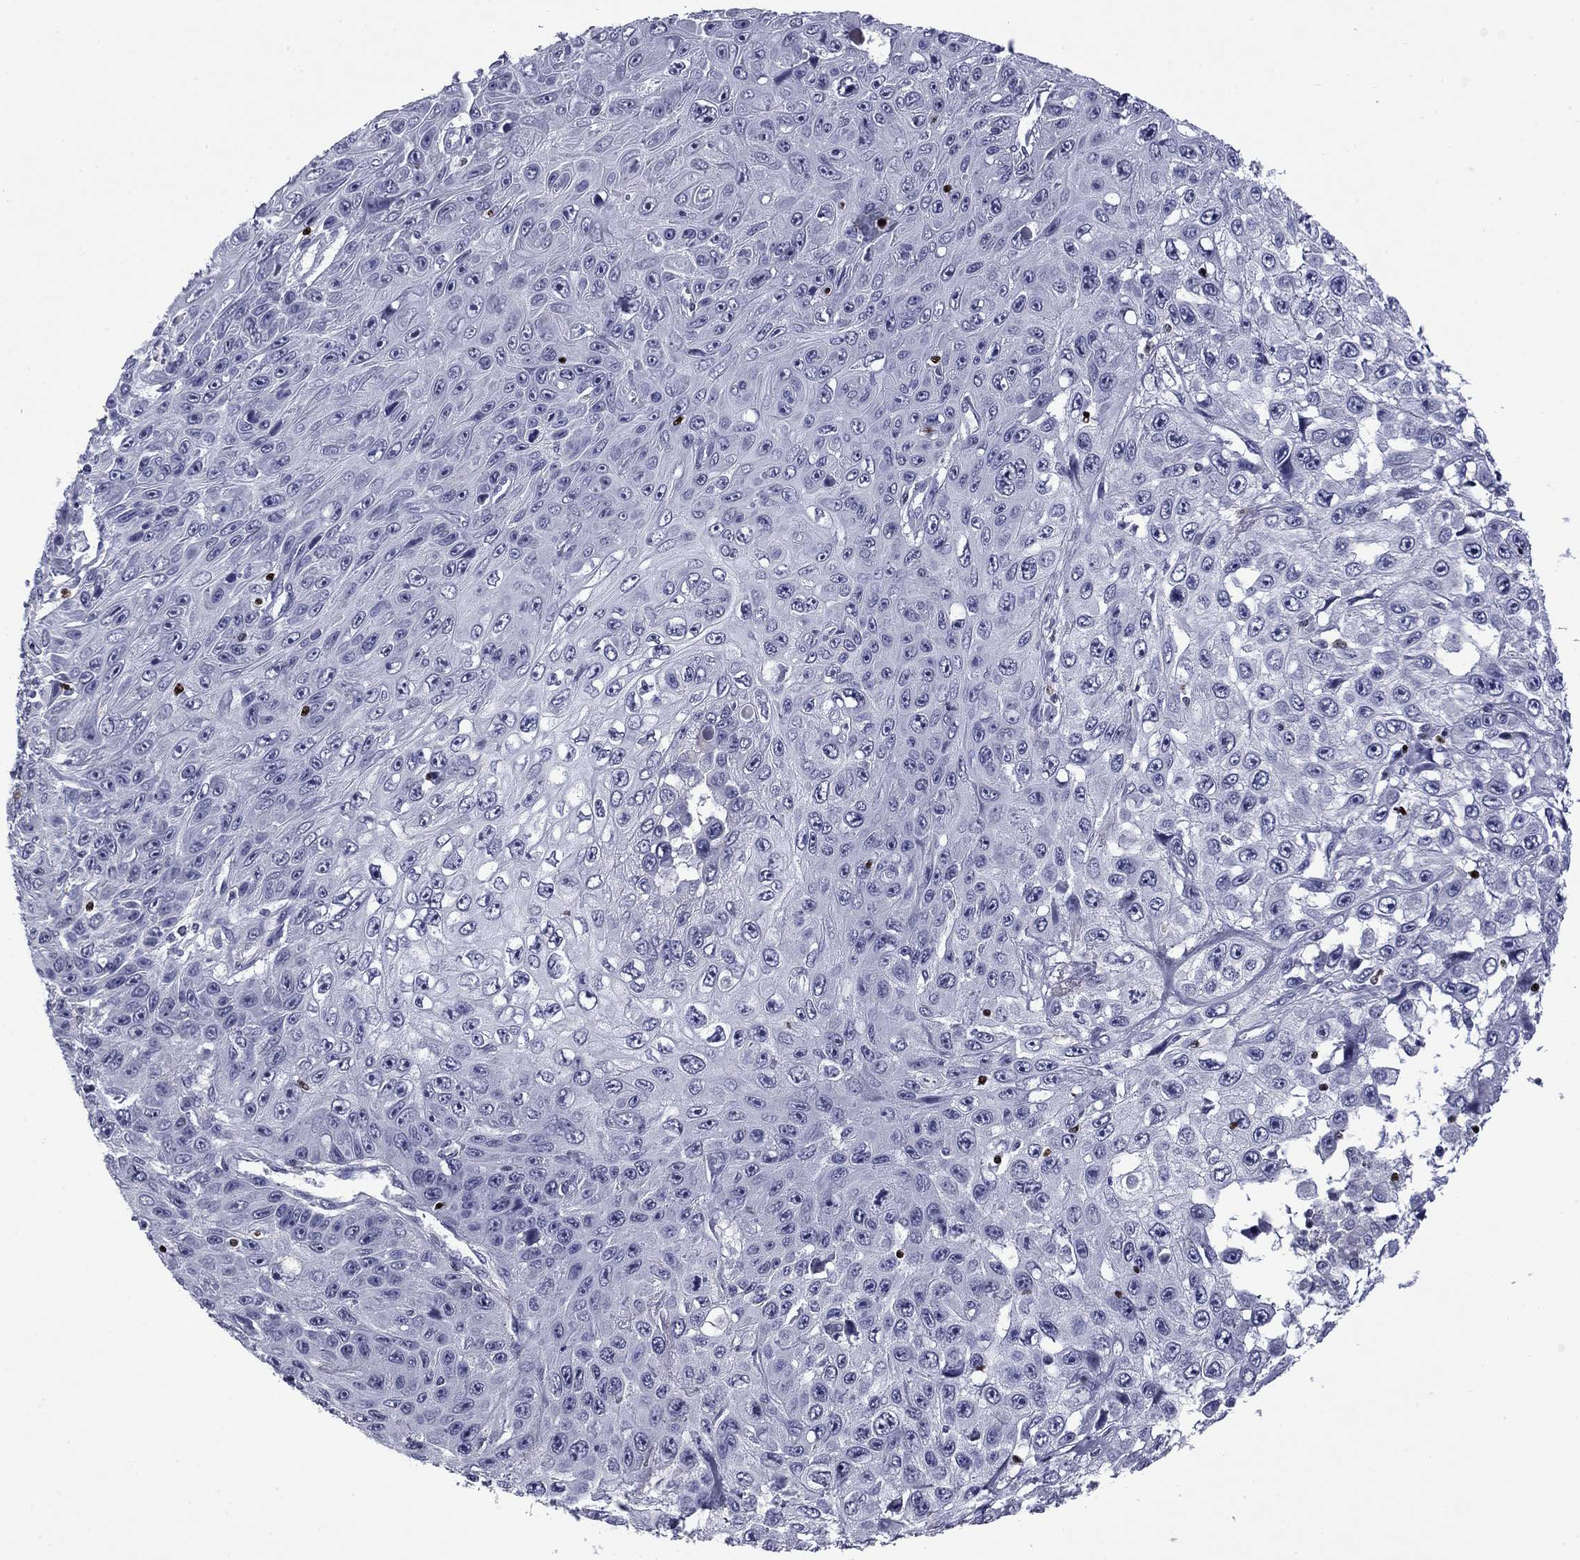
{"staining": {"intensity": "negative", "quantity": "none", "location": "none"}, "tissue": "skin cancer", "cell_type": "Tumor cells", "image_type": "cancer", "snomed": [{"axis": "morphology", "description": "Squamous cell carcinoma, NOS"}, {"axis": "topography", "description": "Skin"}], "caption": "Immunohistochemistry (IHC) histopathology image of neoplastic tissue: skin cancer stained with DAB exhibits no significant protein positivity in tumor cells.", "gene": "IKZF3", "patient": {"sex": "male", "age": 82}}